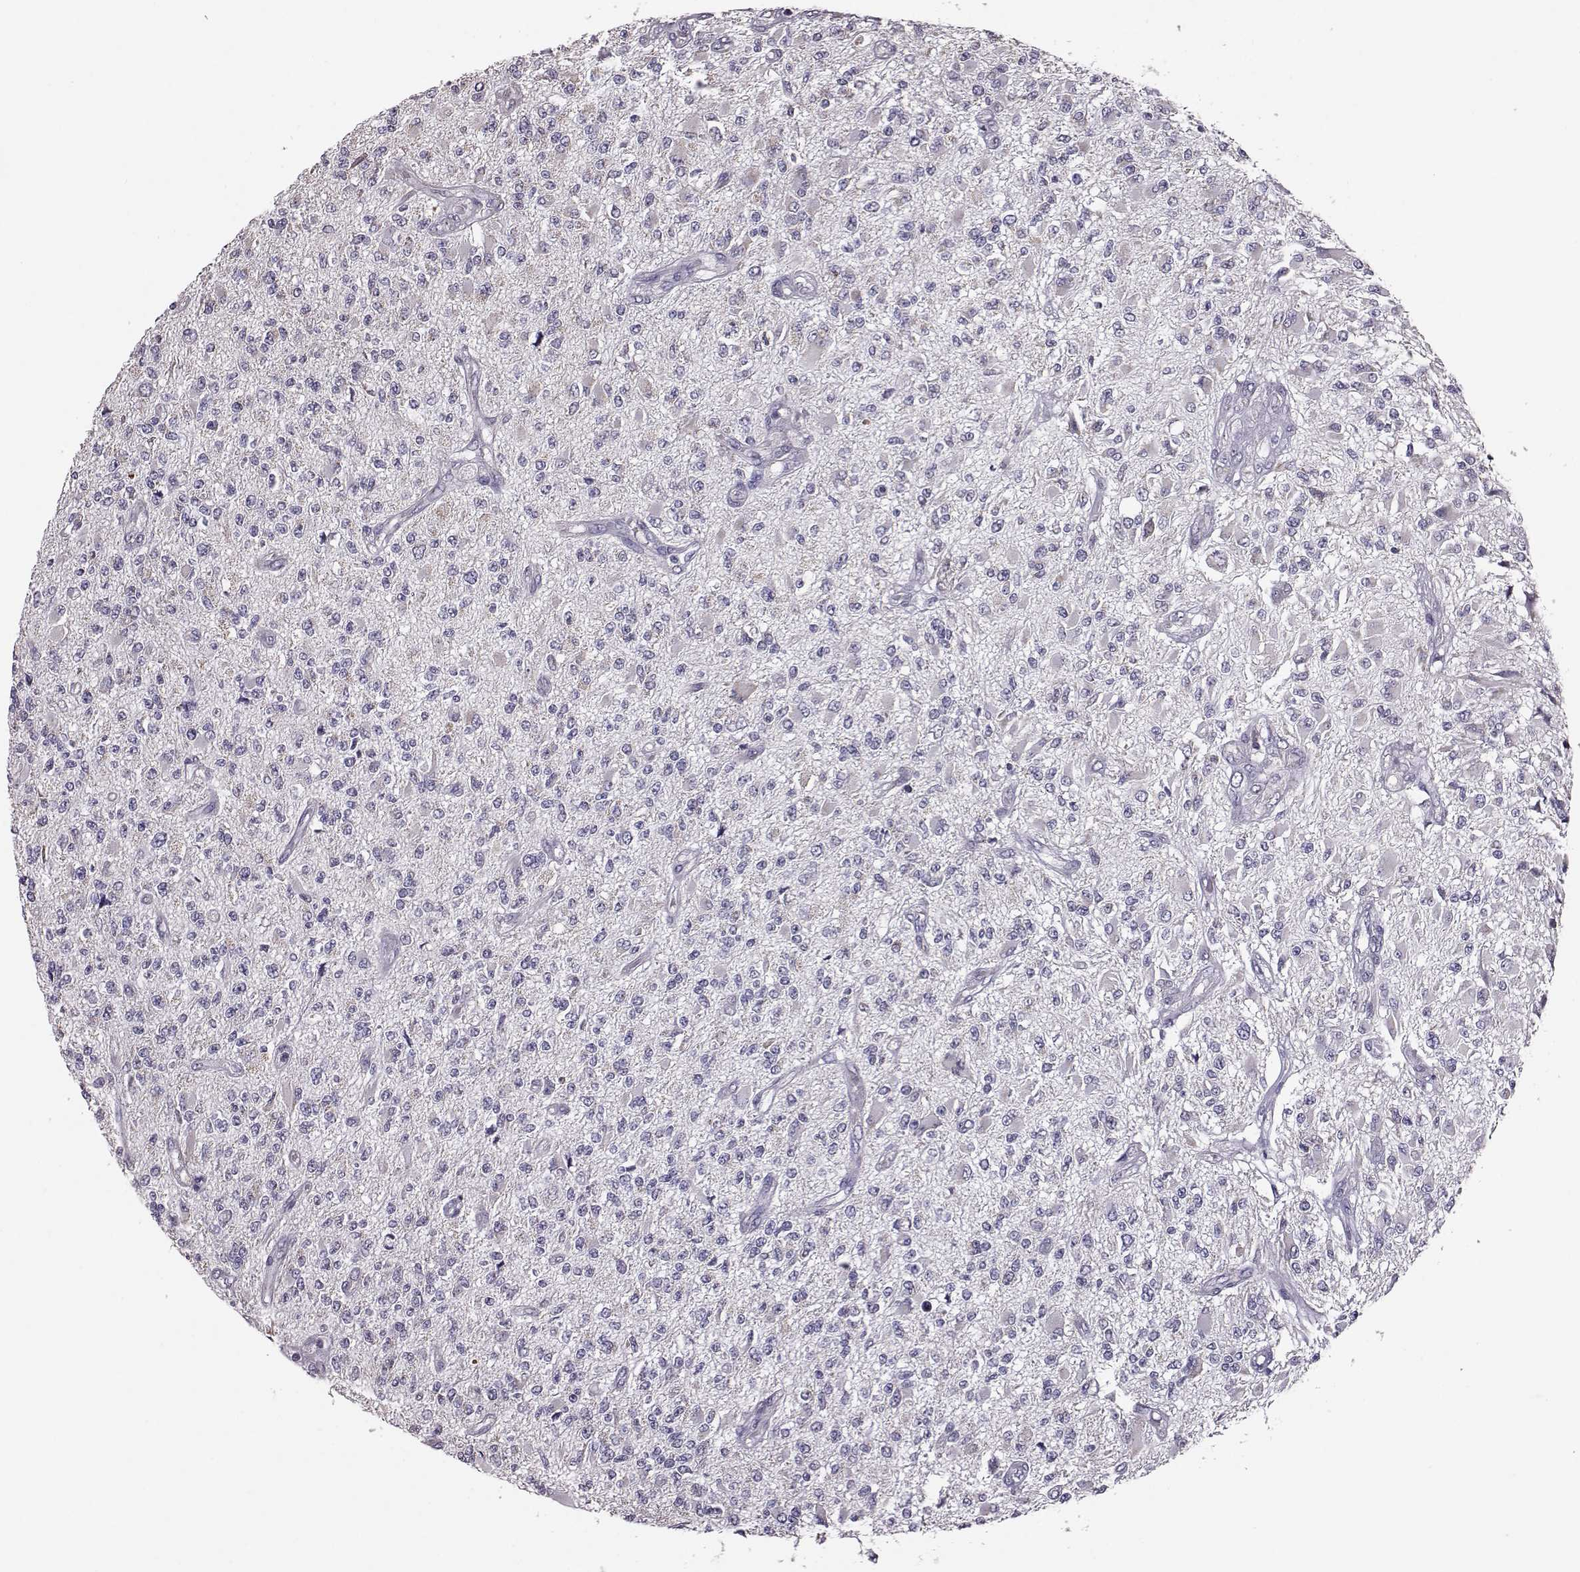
{"staining": {"intensity": "negative", "quantity": "none", "location": "none"}, "tissue": "glioma", "cell_type": "Tumor cells", "image_type": "cancer", "snomed": [{"axis": "morphology", "description": "Glioma, malignant, High grade"}, {"axis": "topography", "description": "Brain"}], "caption": "The histopathology image reveals no staining of tumor cells in glioma.", "gene": "ALDH3A1", "patient": {"sex": "female", "age": 63}}